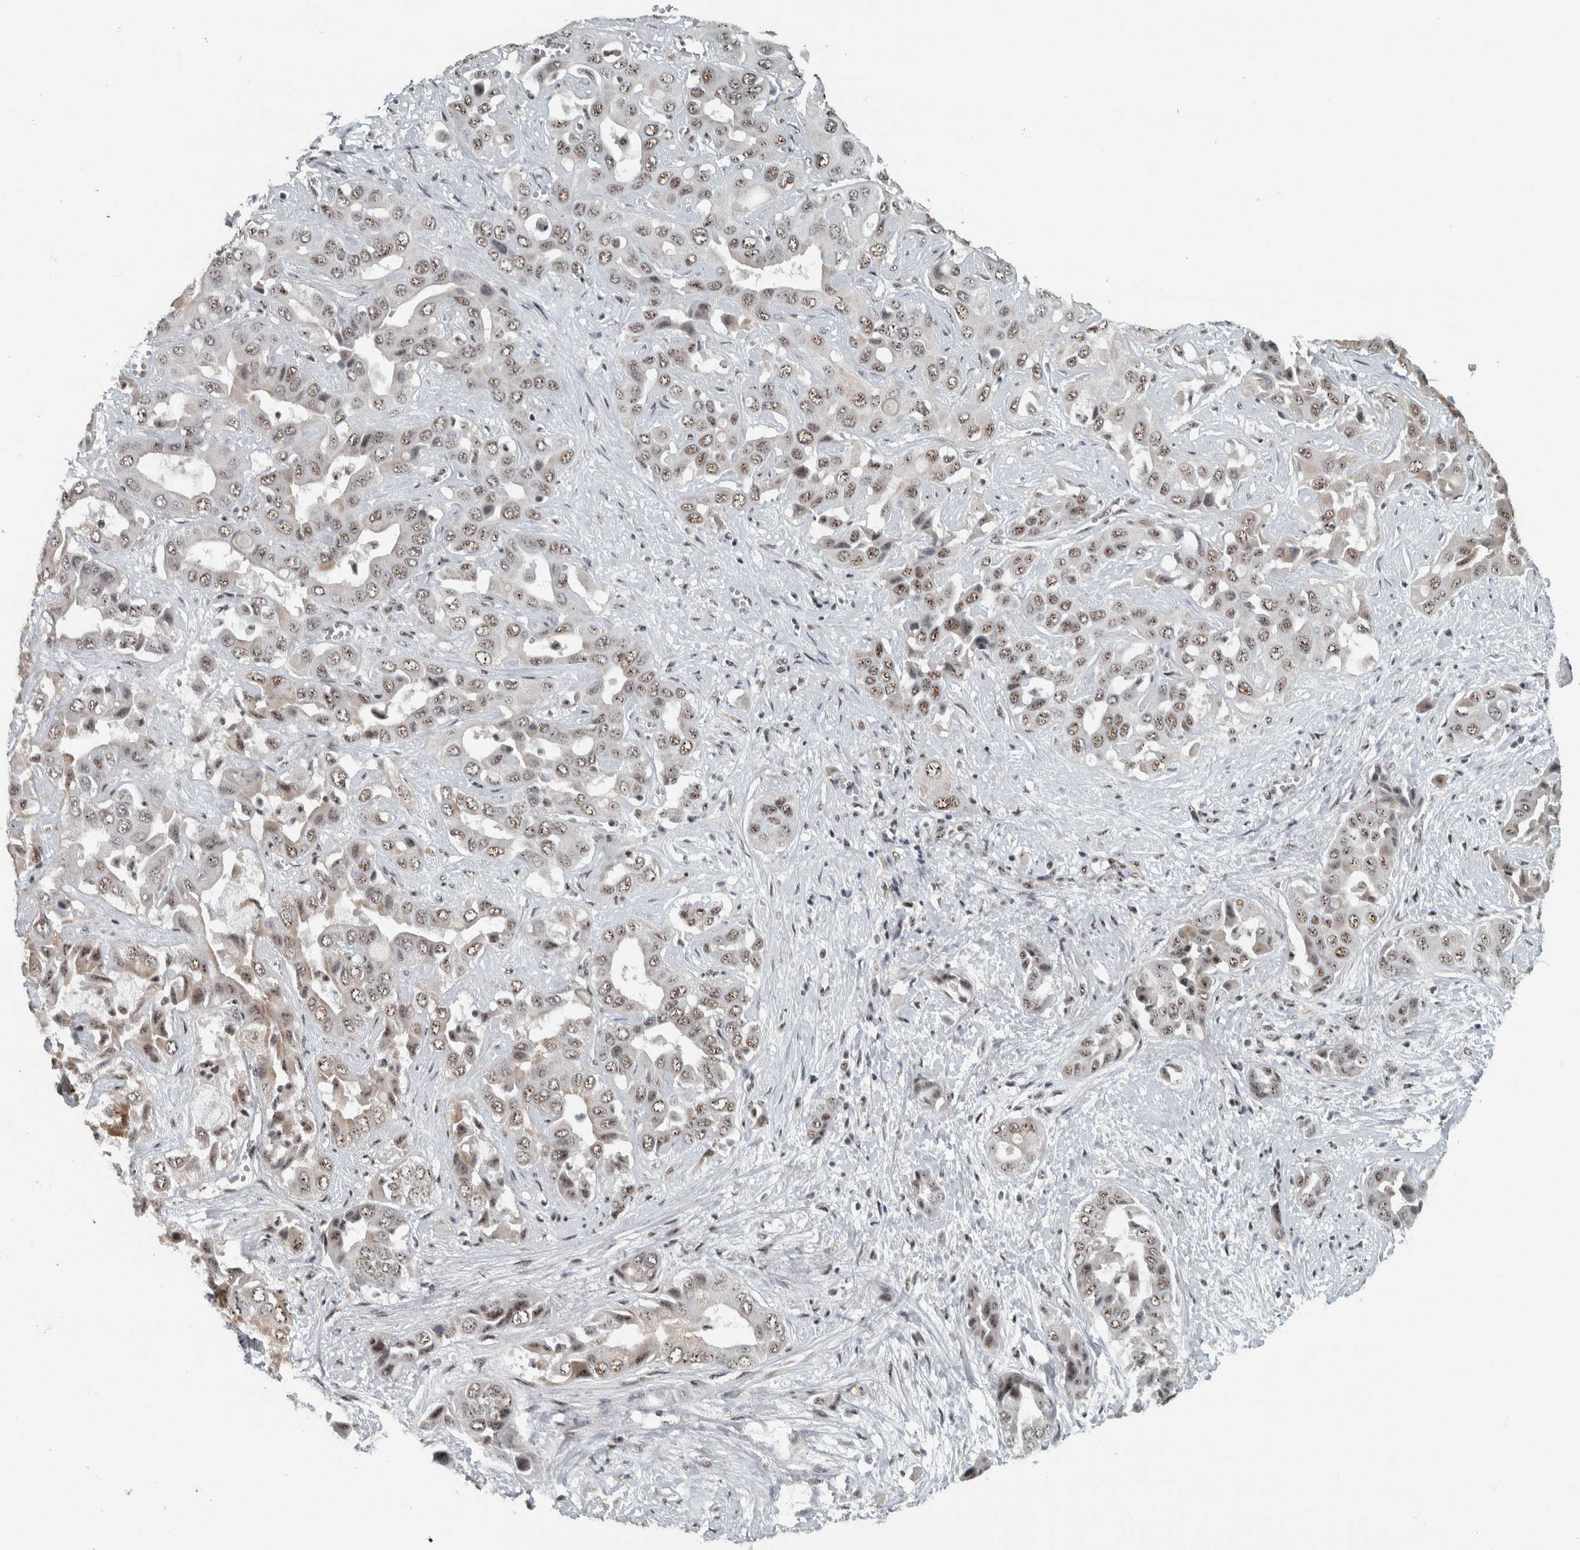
{"staining": {"intensity": "weak", "quantity": ">75%", "location": "nuclear"}, "tissue": "liver cancer", "cell_type": "Tumor cells", "image_type": "cancer", "snomed": [{"axis": "morphology", "description": "Cholangiocarcinoma"}, {"axis": "topography", "description": "Liver"}], "caption": "IHC image of liver cholangiocarcinoma stained for a protein (brown), which demonstrates low levels of weak nuclear staining in approximately >75% of tumor cells.", "gene": "SON", "patient": {"sex": "female", "age": 52}}